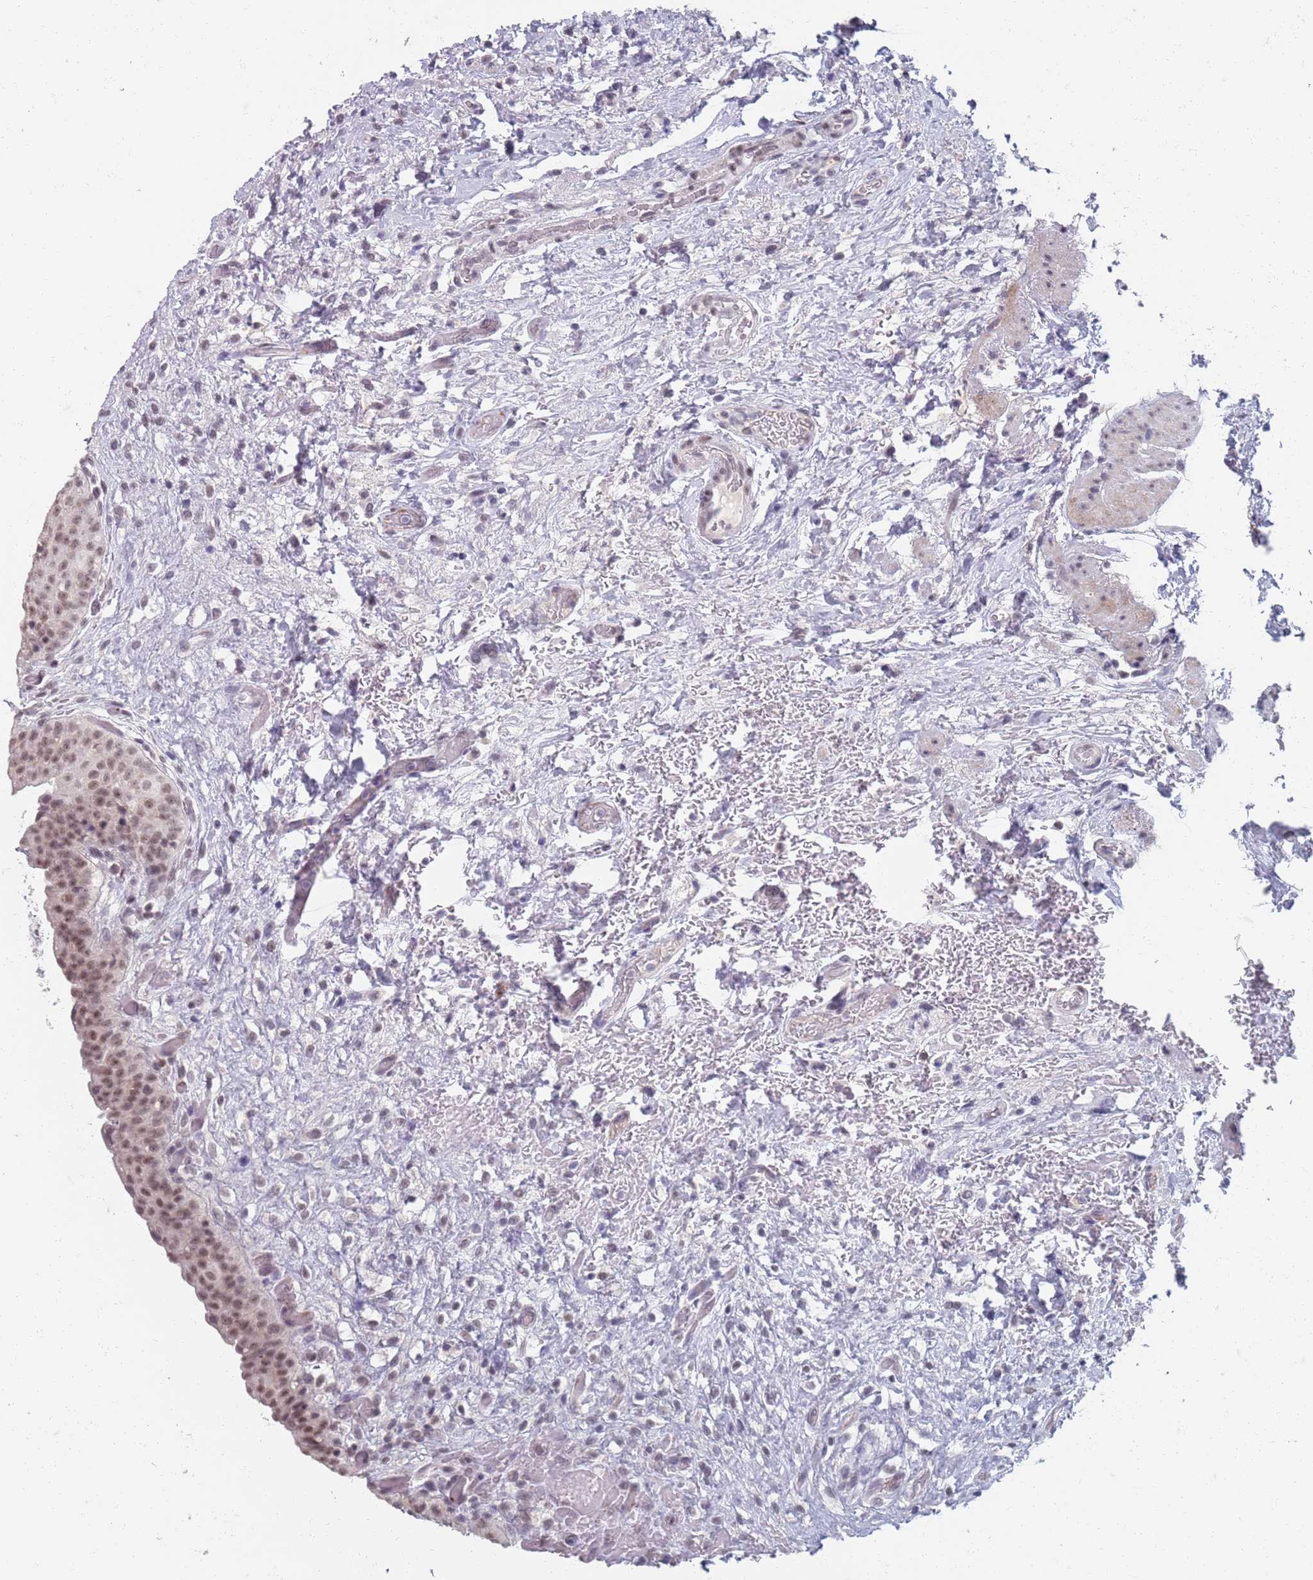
{"staining": {"intensity": "moderate", "quantity": ">75%", "location": "nuclear"}, "tissue": "urinary bladder", "cell_type": "Urothelial cells", "image_type": "normal", "snomed": [{"axis": "morphology", "description": "Normal tissue, NOS"}, {"axis": "topography", "description": "Urinary bladder"}], "caption": "The micrograph reveals immunohistochemical staining of unremarkable urinary bladder. There is moderate nuclear staining is appreciated in about >75% of urothelial cells.", "gene": "SAMD1", "patient": {"sex": "male", "age": 69}}